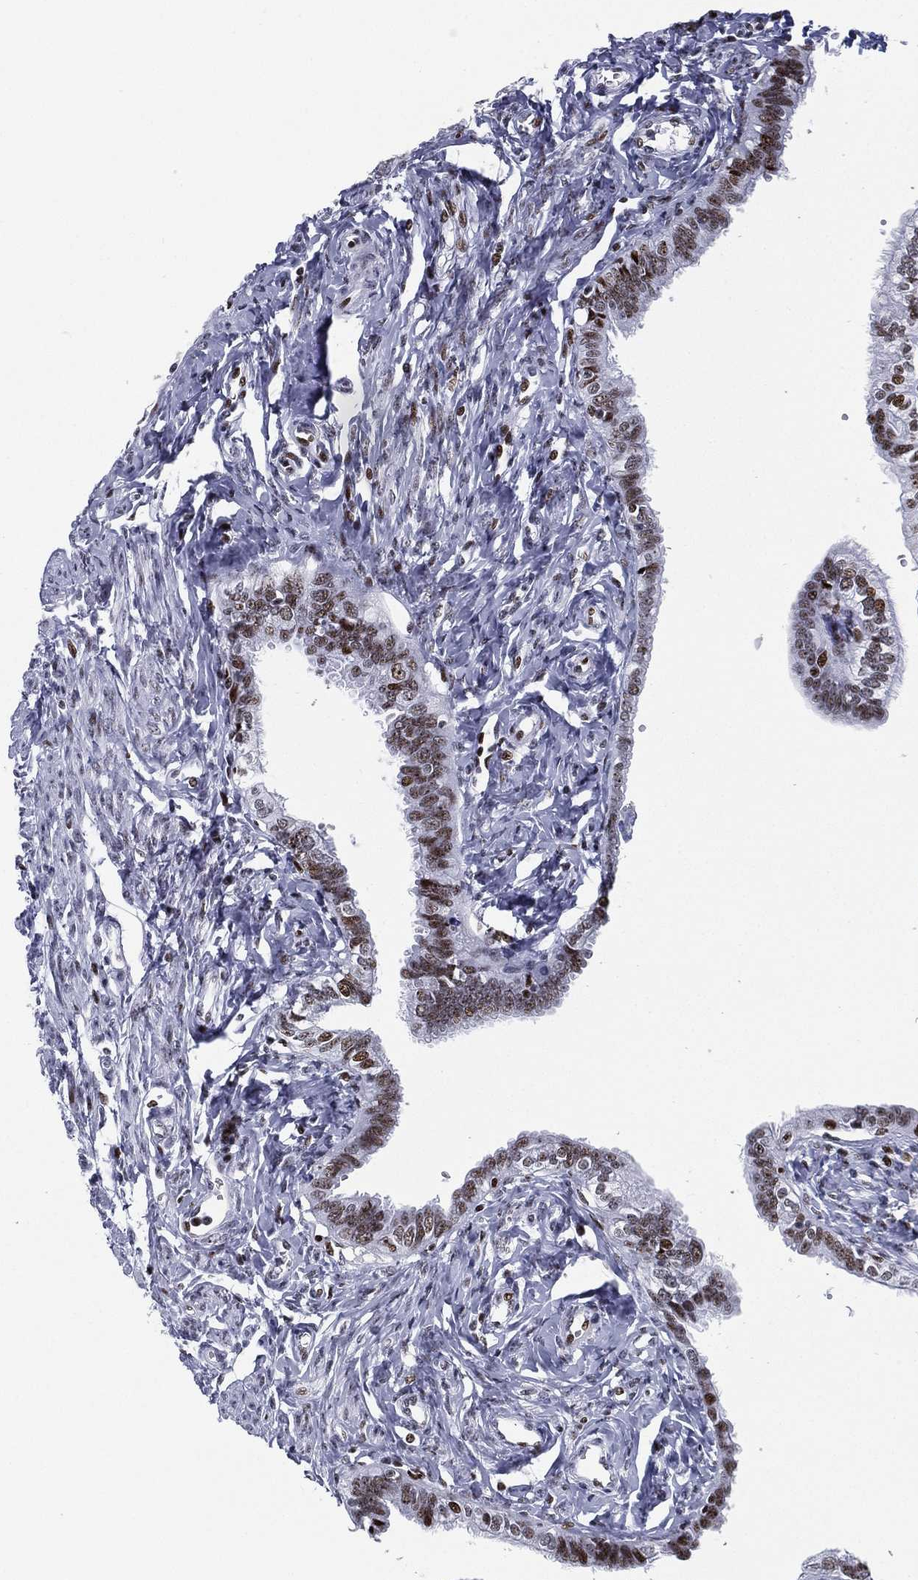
{"staining": {"intensity": "strong", "quantity": "25%-75%", "location": "nuclear"}, "tissue": "fallopian tube", "cell_type": "Glandular cells", "image_type": "normal", "snomed": [{"axis": "morphology", "description": "Normal tissue, NOS"}, {"axis": "topography", "description": "Fallopian tube"}], "caption": "Immunohistochemical staining of benign fallopian tube exhibits high levels of strong nuclear positivity in approximately 25%-75% of glandular cells. The staining is performed using DAB brown chromogen to label protein expression. The nuclei are counter-stained blue using hematoxylin.", "gene": "CYB561D2", "patient": {"sex": "female", "age": 54}}